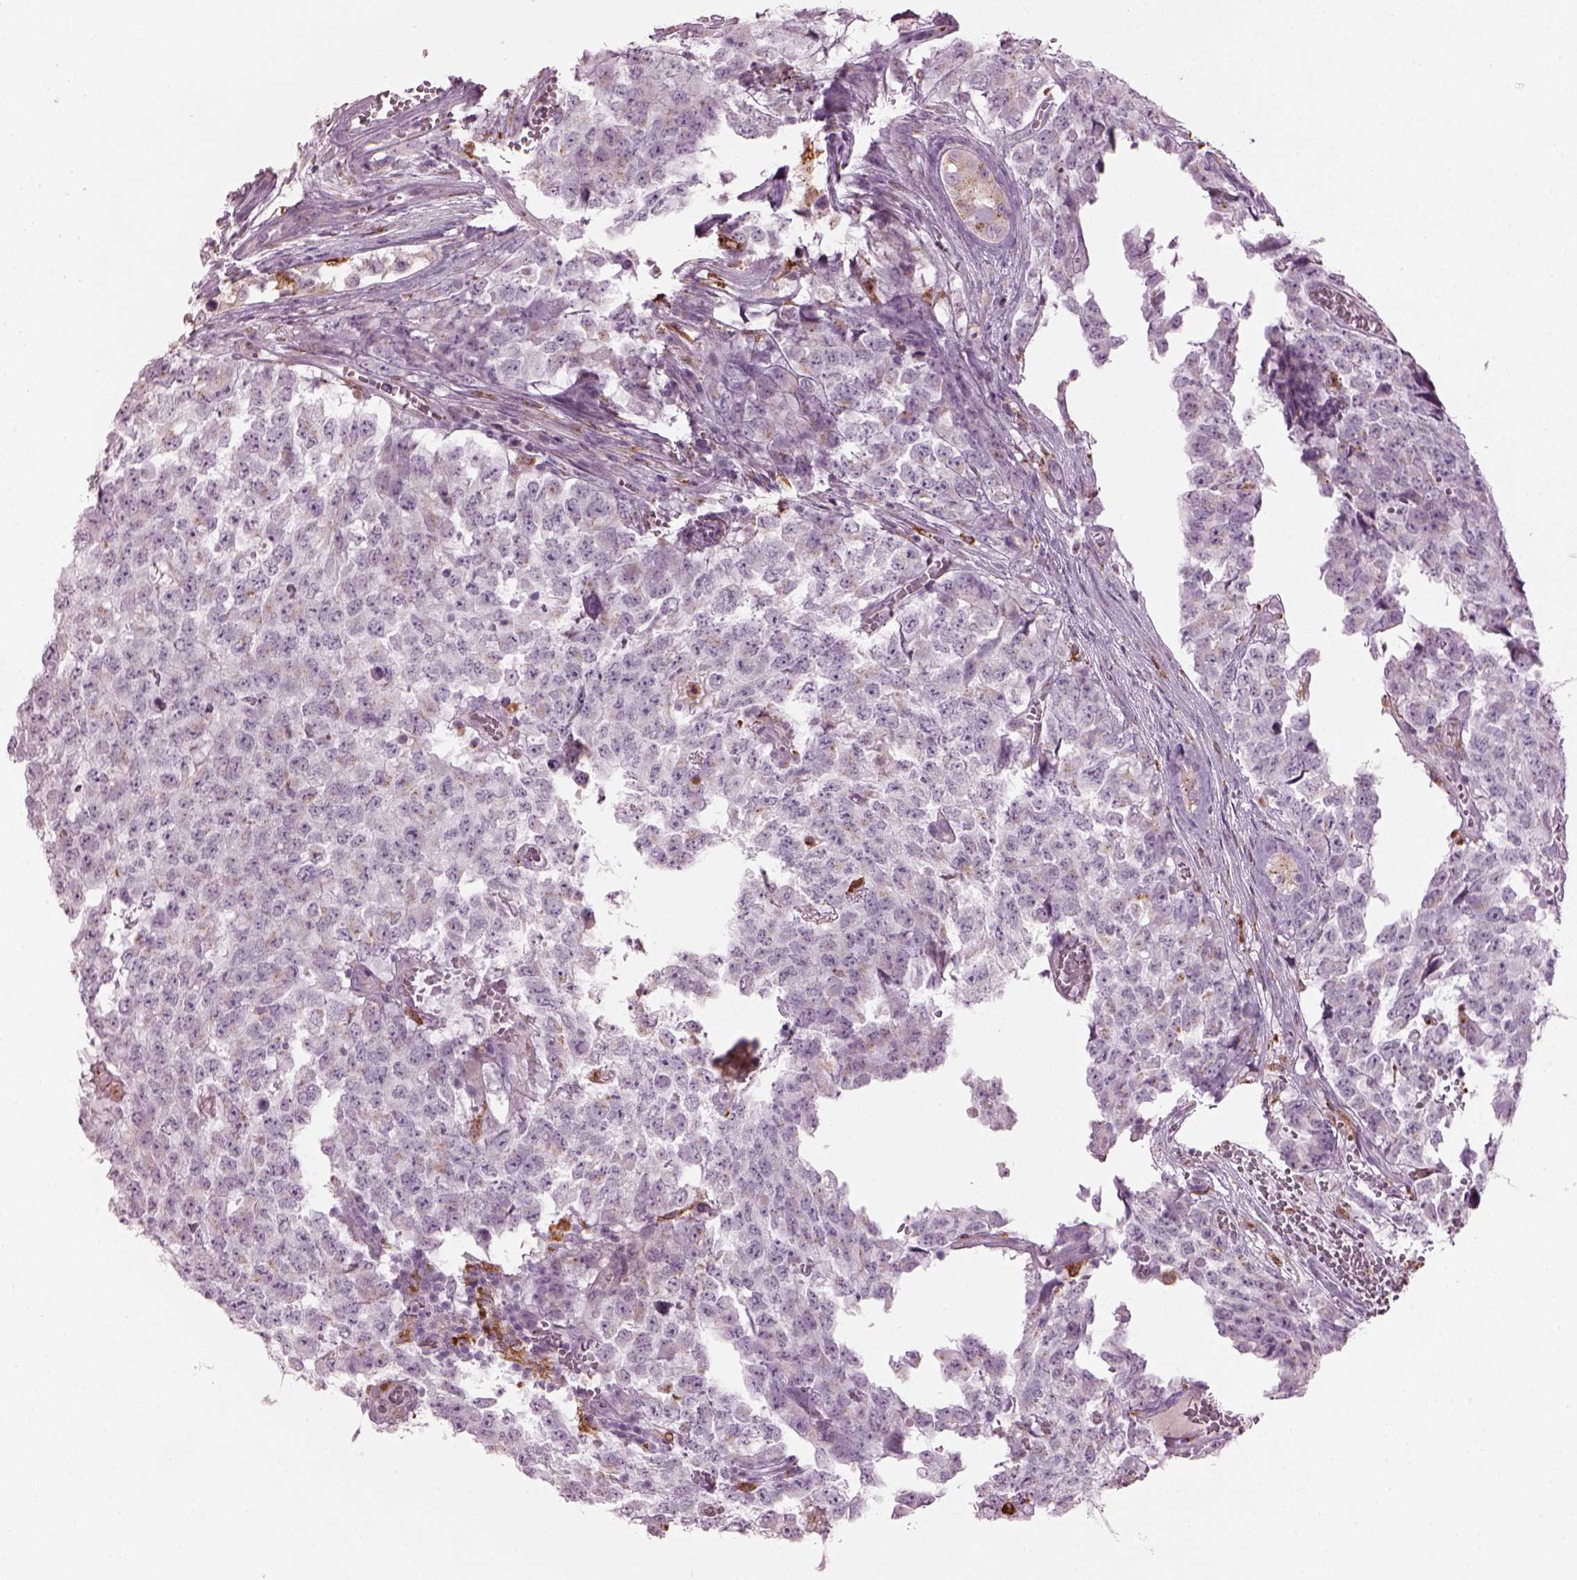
{"staining": {"intensity": "weak", "quantity": "<25%", "location": "cytoplasmic/membranous"}, "tissue": "testis cancer", "cell_type": "Tumor cells", "image_type": "cancer", "snomed": [{"axis": "morphology", "description": "Carcinoma, Embryonal, NOS"}, {"axis": "topography", "description": "Testis"}], "caption": "Tumor cells show no significant protein staining in testis embryonal carcinoma.", "gene": "TMEM231", "patient": {"sex": "male", "age": 23}}